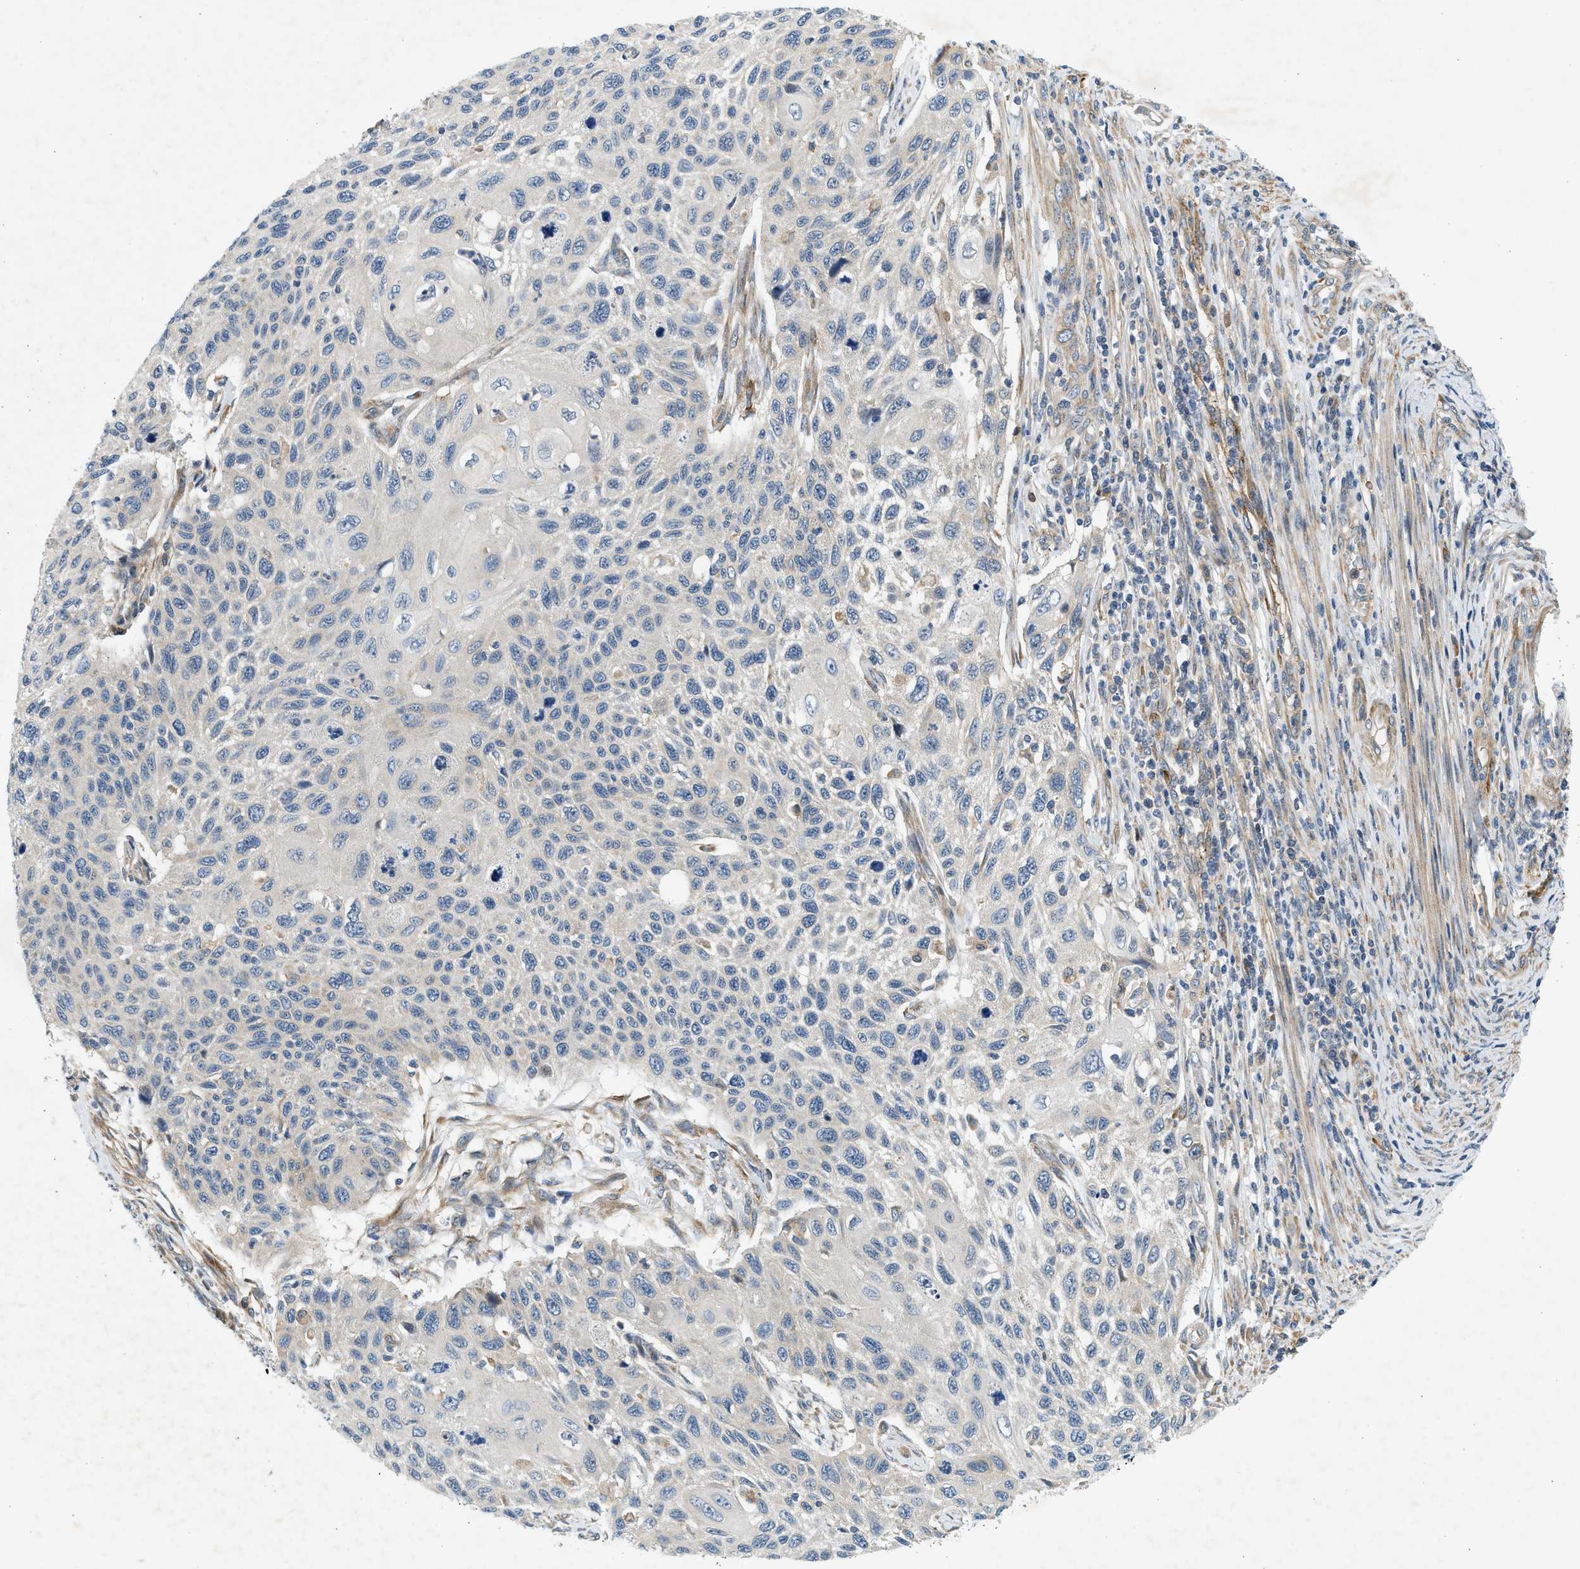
{"staining": {"intensity": "negative", "quantity": "none", "location": "none"}, "tissue": "cervical cancer", "cell_type": "Tumor cells", "image_type": "cancer", "snomed": [{"axis": "morphology", "description": "Squamous cell carcinoma, NOS"}, {"axis": "topography", "description": "Cervix"}], "caption": "IHC of cervical squamous cell carcinoma demonstrates no positivity in tumor cells. (DAB (3,3'-diaminobenzidine) IHC, high magnification).", "gene": "KDELR2", "patient": {"sex": "female", "age": 70}}